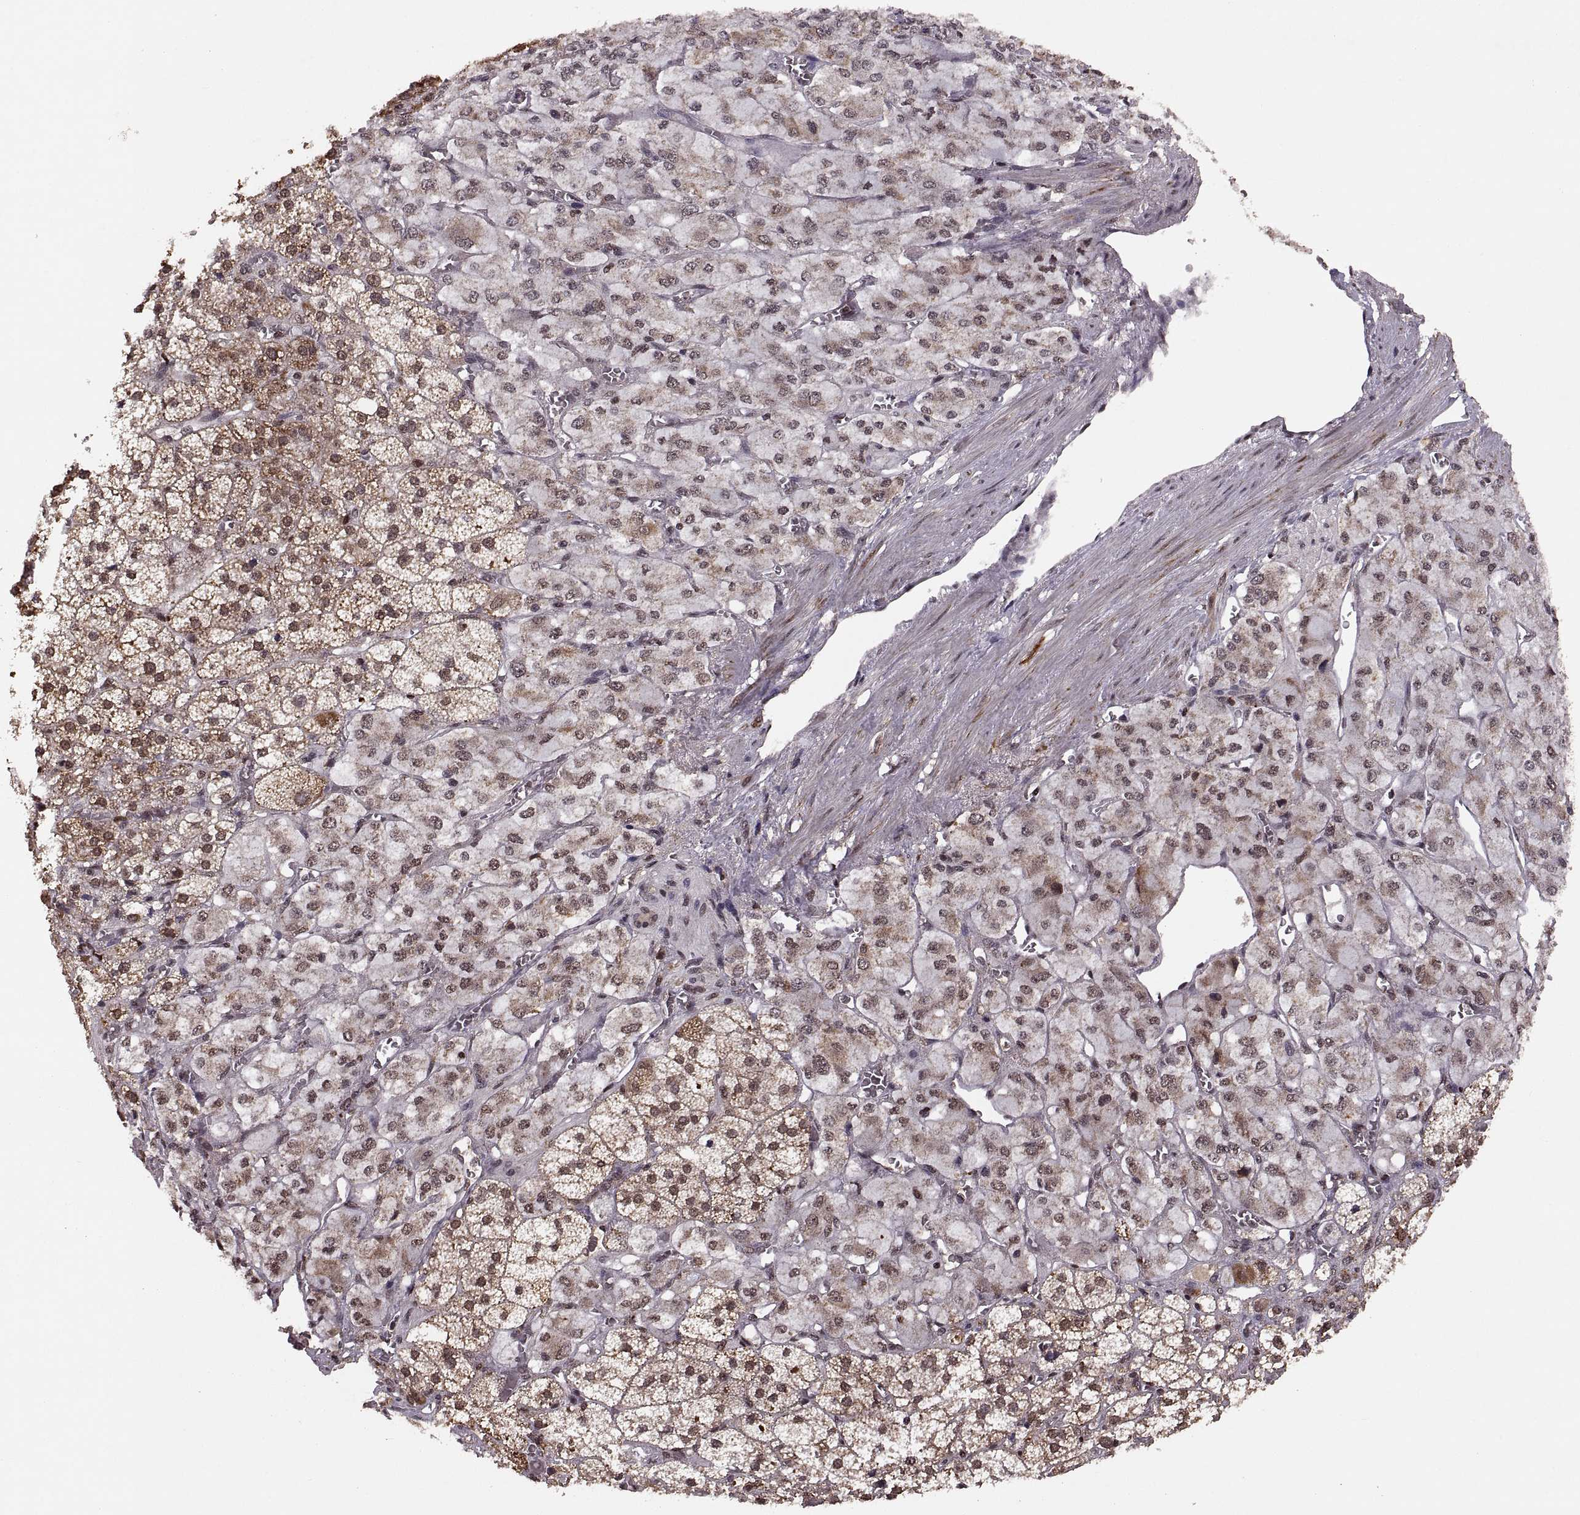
{"staining": {"intensity": "moderate", "quantity": ">75%", "location": "cytoplasmic/membranous,nuclear"}, "tissue": "adrenal gland", "cell_type": "Glandular cells", "image_type": "normal", "snomed": [{"axis": "morphology", "description": "Normal tissue, NOS"}, {"axis": "topography", "description": "Adrenal gland"}], "caption": "Moderate cytoplasmic/membranous,nuclear positivity for a protein is identified in approximately >75% of glandular cells of unremarkable adrenal gland using IHC.", "gene": "RFT1", "patient": {"sex": "female", "age": 60}}